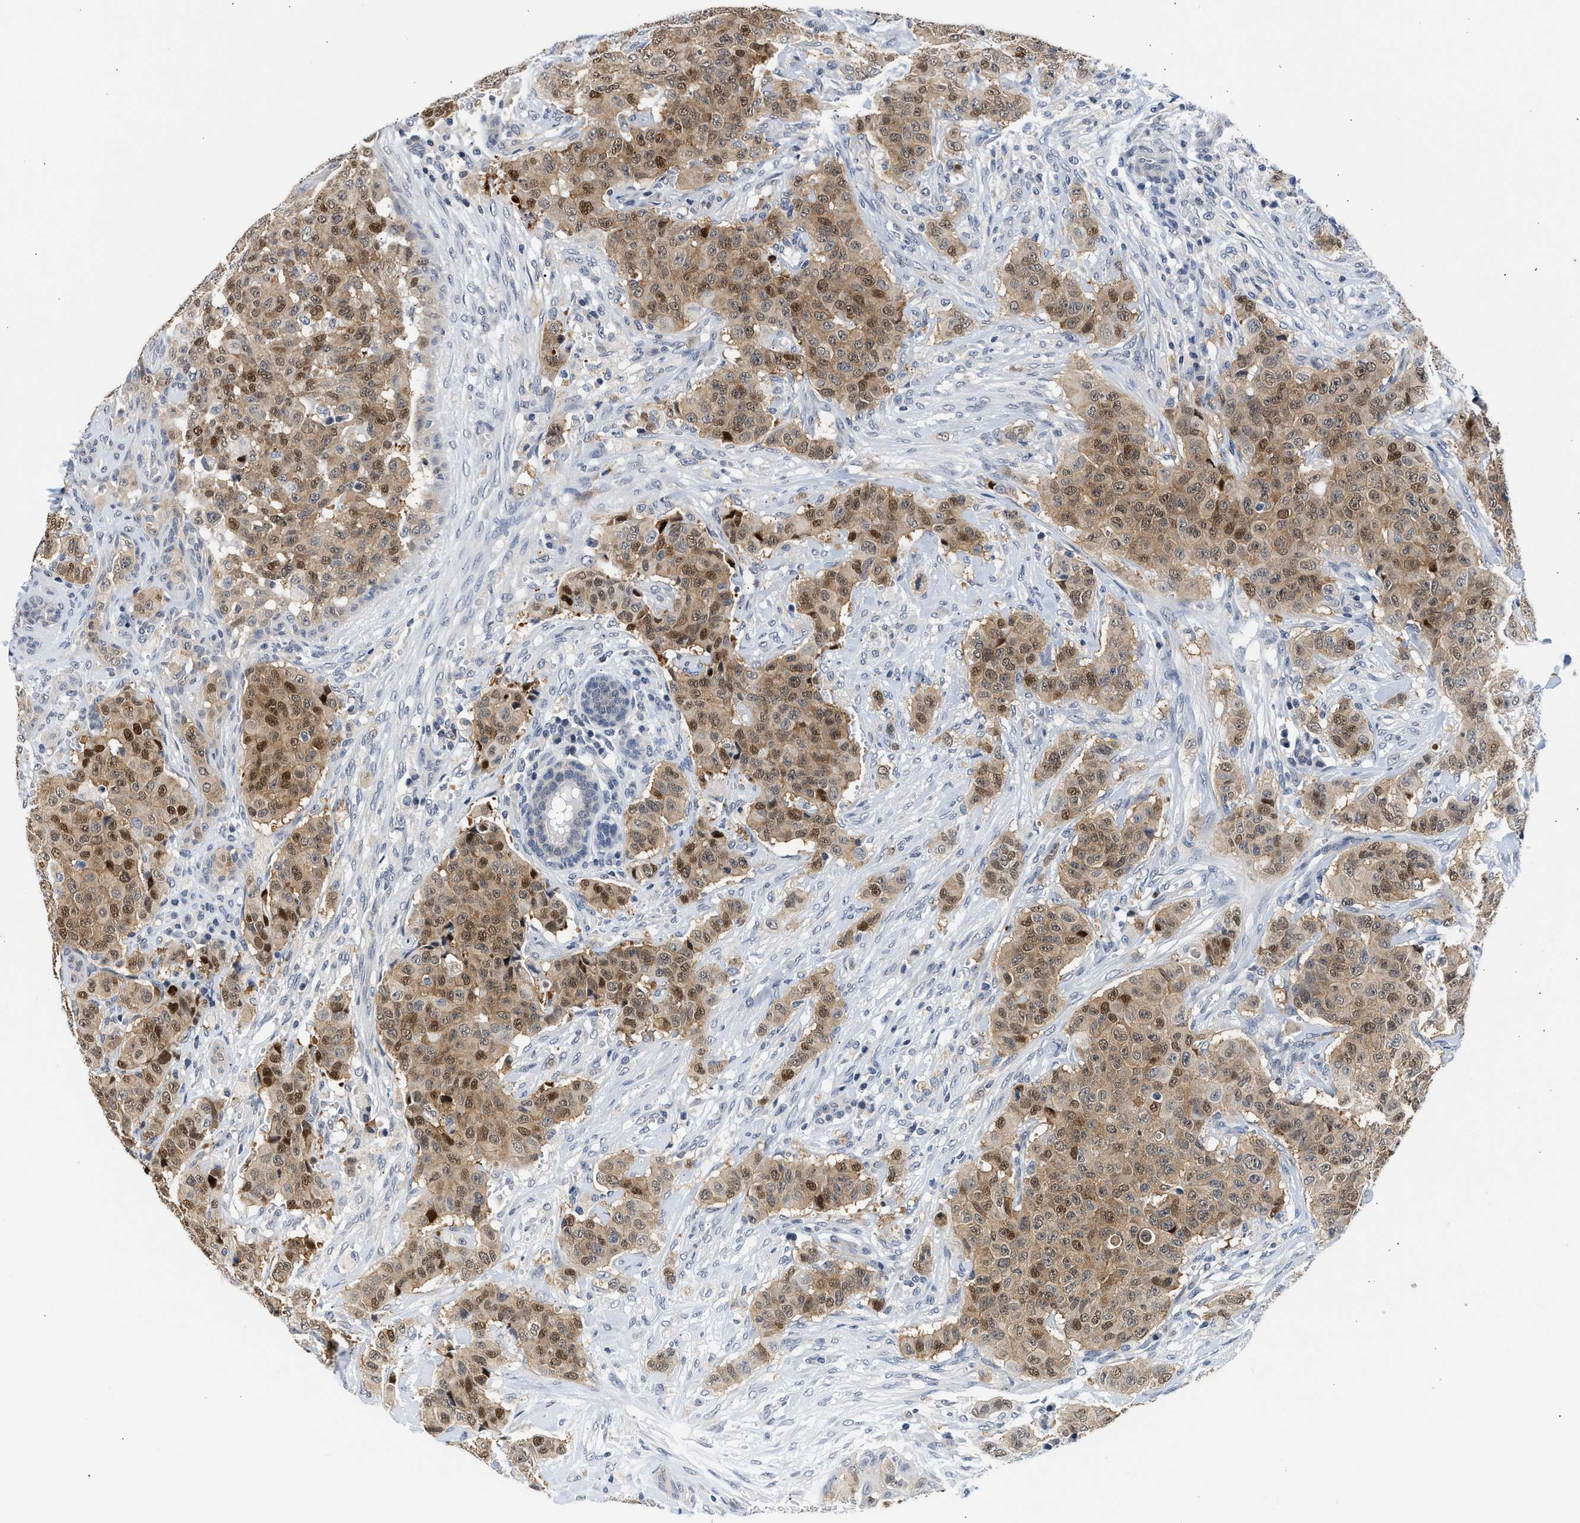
{"staining": {"intensity": "moderate", "quantity": ">75%", "location": "cytoplasmic/membranous,nuclear"}, "tissue": "breast cancer", "cell_type": "Tumor cells", "image_type": "cancer", "snomed": [{"axis": "morphology", "description": "Normal tissue, NOS"}, {"axis": "morphology", "description": "Duct carcinoma"}, {"axis": "topography", "description": "Breast"}], "caption": "Immunohistochemistry photomicrograph of neoplastic tissue: human breast invasive ductal carcinoma stained using IHC reveals medium levels of moderate protein expression localized specifically in the cytoplasmic/membranous and nuclear of tumor cells, appearing as a cytoplasmic/membranous and nuclear brown color.", "gene": "PPM1L", "patient": {"sex": "female", "age": 40}}